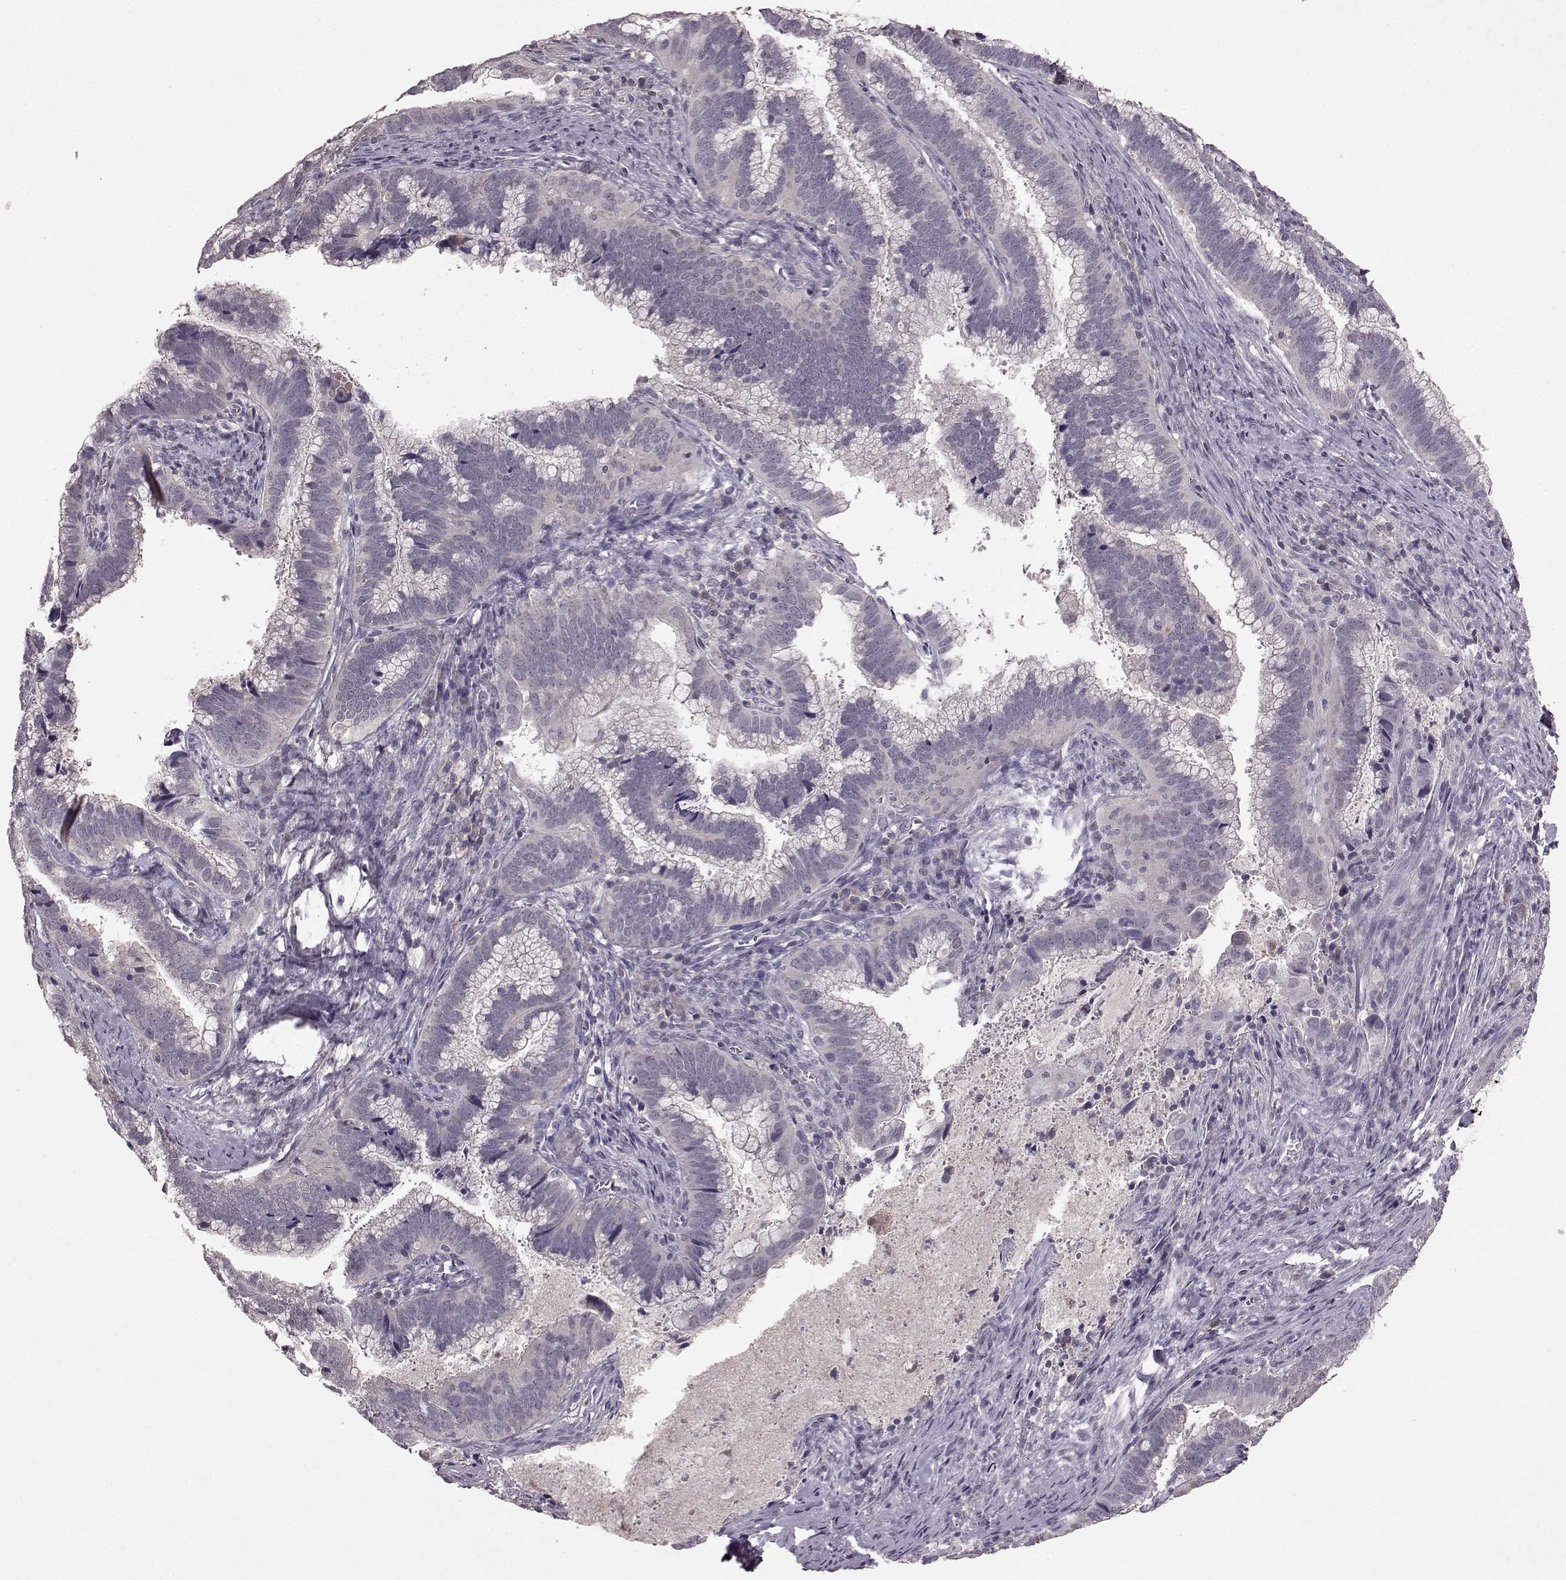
{"staining": {"intensity": "negative", "quantity": "none", "location": "none"}, "tissue": "cervical cancer", "cell_type": "Tumor cells", "image_type": "cancer", "snomed": [{"axis": "morphology", "description": "Adenocarcinoma, NOS"}, {"axis": "topography", "description": "Cervix"}], "caption": "An image of human adenocarcinoma (cervical) is negative for staining in tumor cells. (DAB immunohistochemistry (IHC) visualized using brightfield microscopy, high magnification).", "gene": "FRRS1L", "patient": {"sex": "female", "age": 61}}